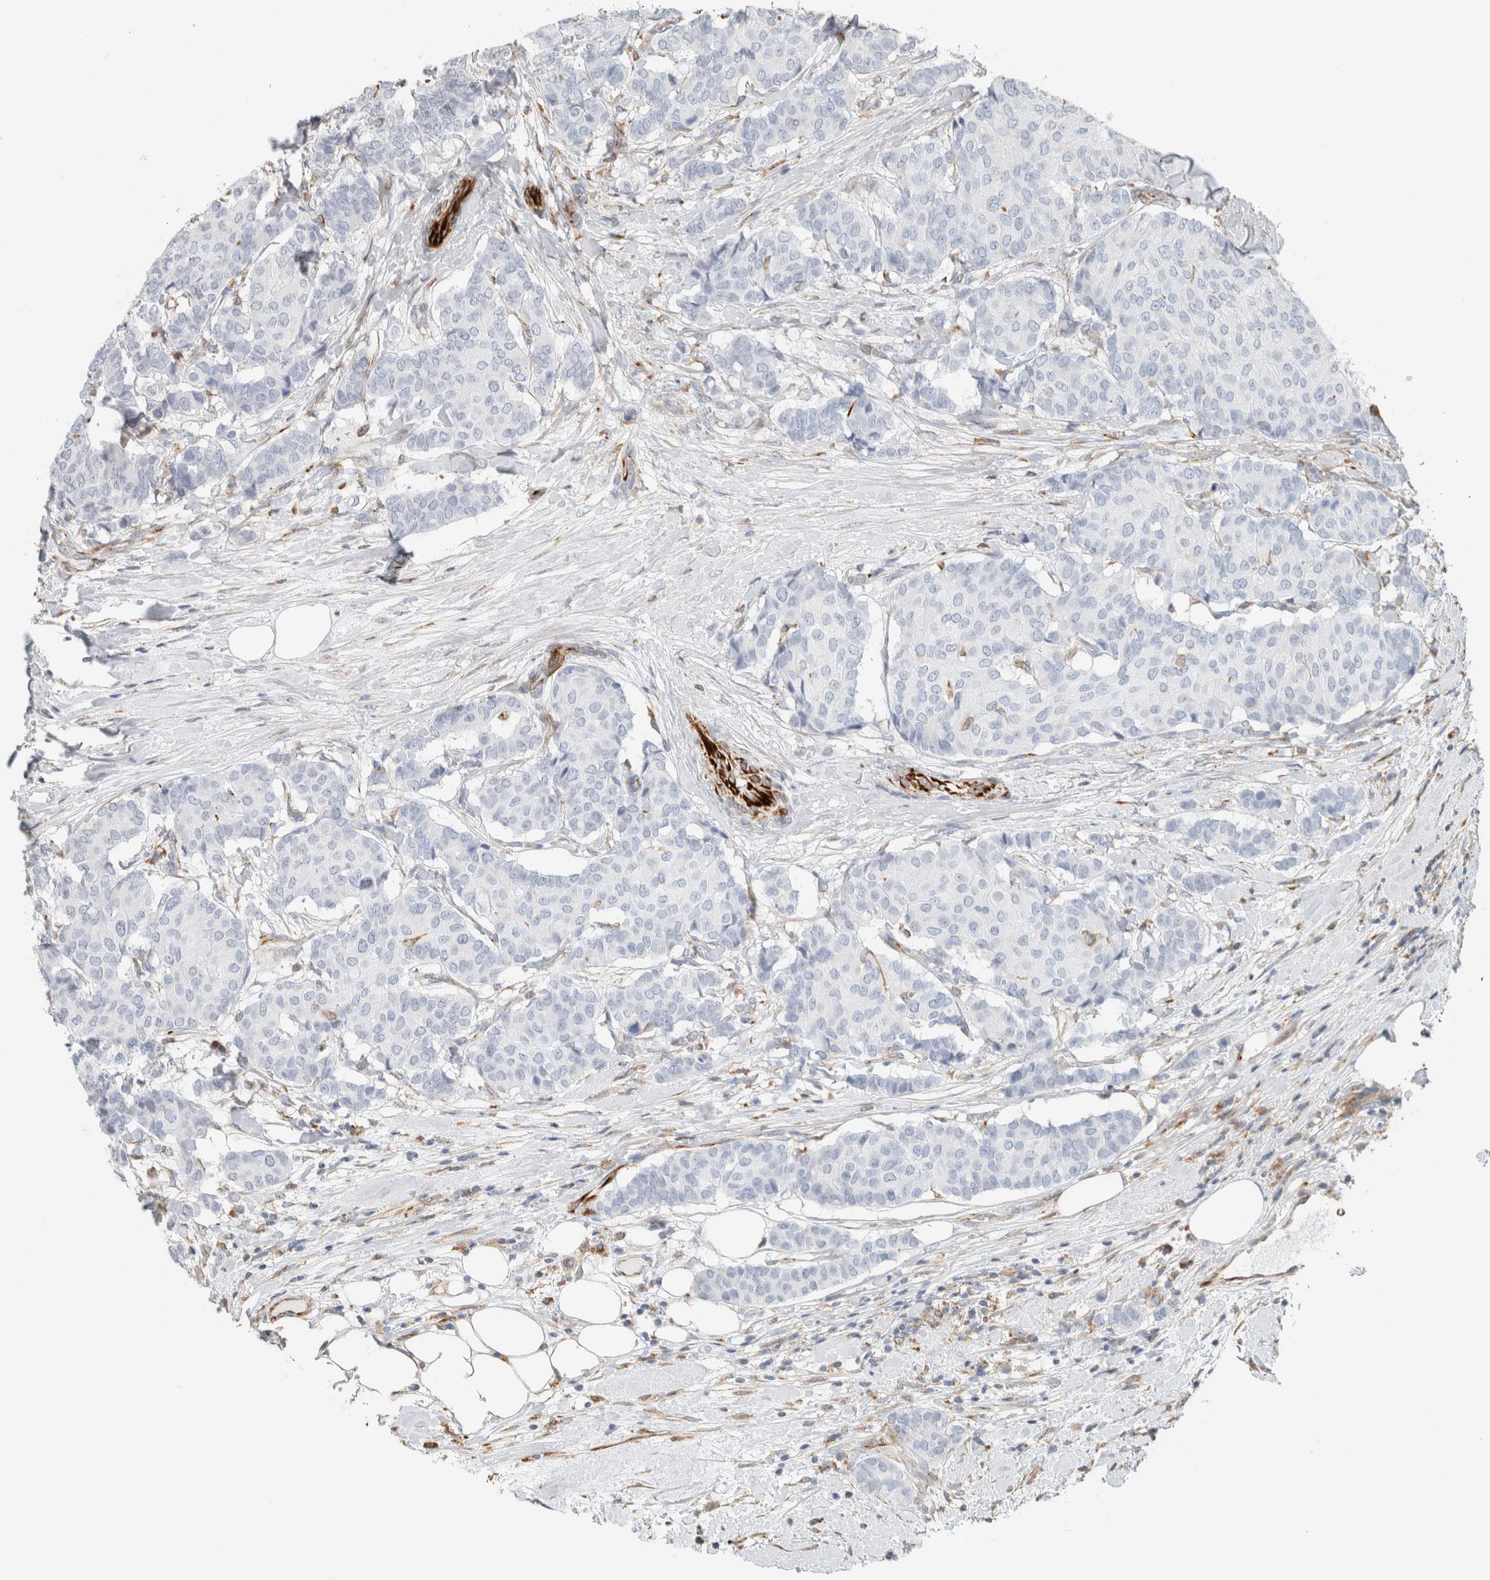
{"staining": {"intensity": "negative", "quantity": "none", "location": "none"}, "tissue": "breast cancer", "cell_type": "Tumor cells", "image_type": "cancer", "snomed": [{"axis": "morphology", "description": "Duct carcinoma"}, {"axis": "topography", "description": "Breast"}], "caption": "The photomicrograph shows no staining of tumor cells in intraductal carcinoma (breast). (Brightfield microscopy of DAB immunohistochemistry (IHC) at high magnification).", "gene": "LY86", "patient": {"sex": "female", "age": 75}}